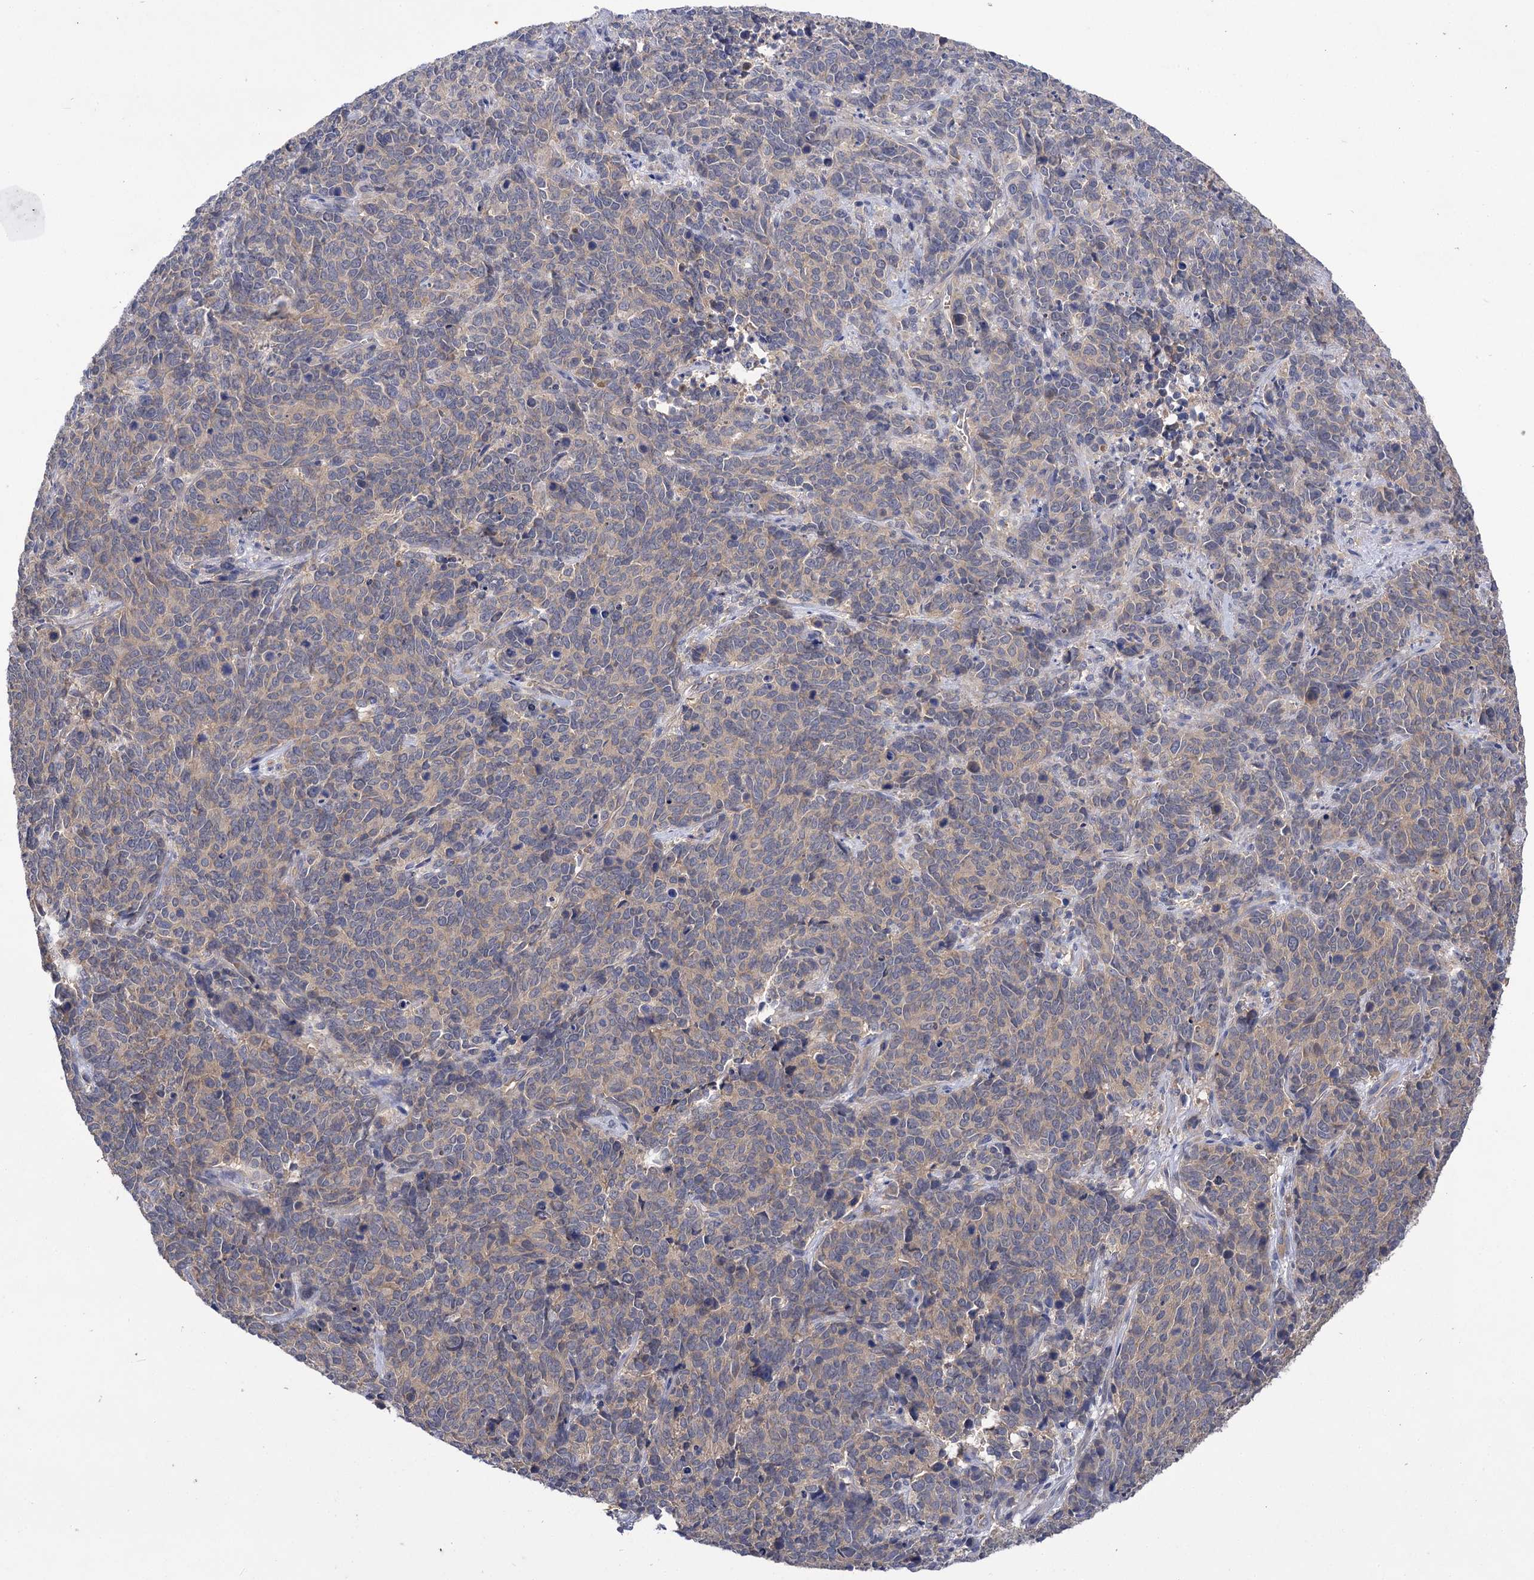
{"staining": {"intensity": "negative", "quantity": "none", "location": "none"}, "tissue": "cervical cancer", "cell_type": "Tumor cells", "image_type": "cancer", "snomed": [{"axis": "morphology", "description": "Squamous cell carcinoma, NOS"}, {"axis": "topography", "description": "Cervix"}], "caption": "High power microscopy image of an immunohistochemistry image of cervical cancer, revealing no significant expression in tumor cells.", "gene": "USP50", "patient": {"sex": "female", "age": 60}}